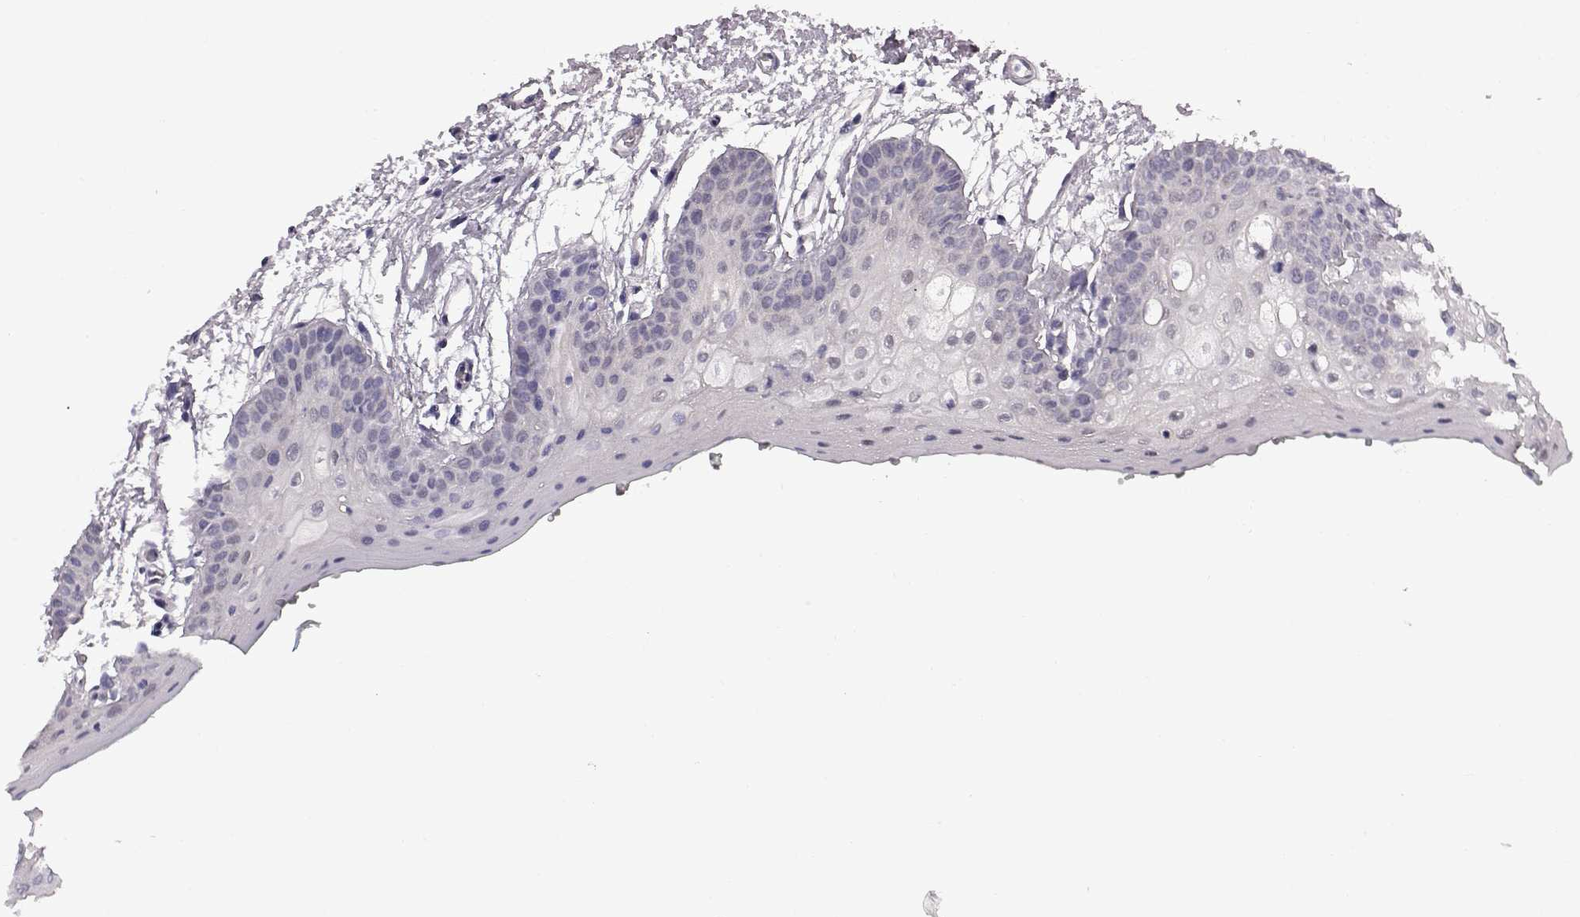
{"staining": {"intensity": "negative", "quantity": "none", "location": "none"}, "tissue": "oral mucosa", "cell_type": "Squamous epithelial cells", "image_type": "normal", "snomed": [{"axis": "morphology", "description": "Normal tissue, NOS"}, {"axis": "morphology", "description": "Squamous cell carcinoma, NOS"}, {"axis": "topography", "description": "Oral tissue"}, {"axis": "topography", "description": "Head-Neck"}], "caption": "Micrograph shows no significant protein positivity in squamous epithelial cells of unremarkable oral mucosa.", "gene": "C10orf62", "patient": {"sex": "female", "age": 50}}